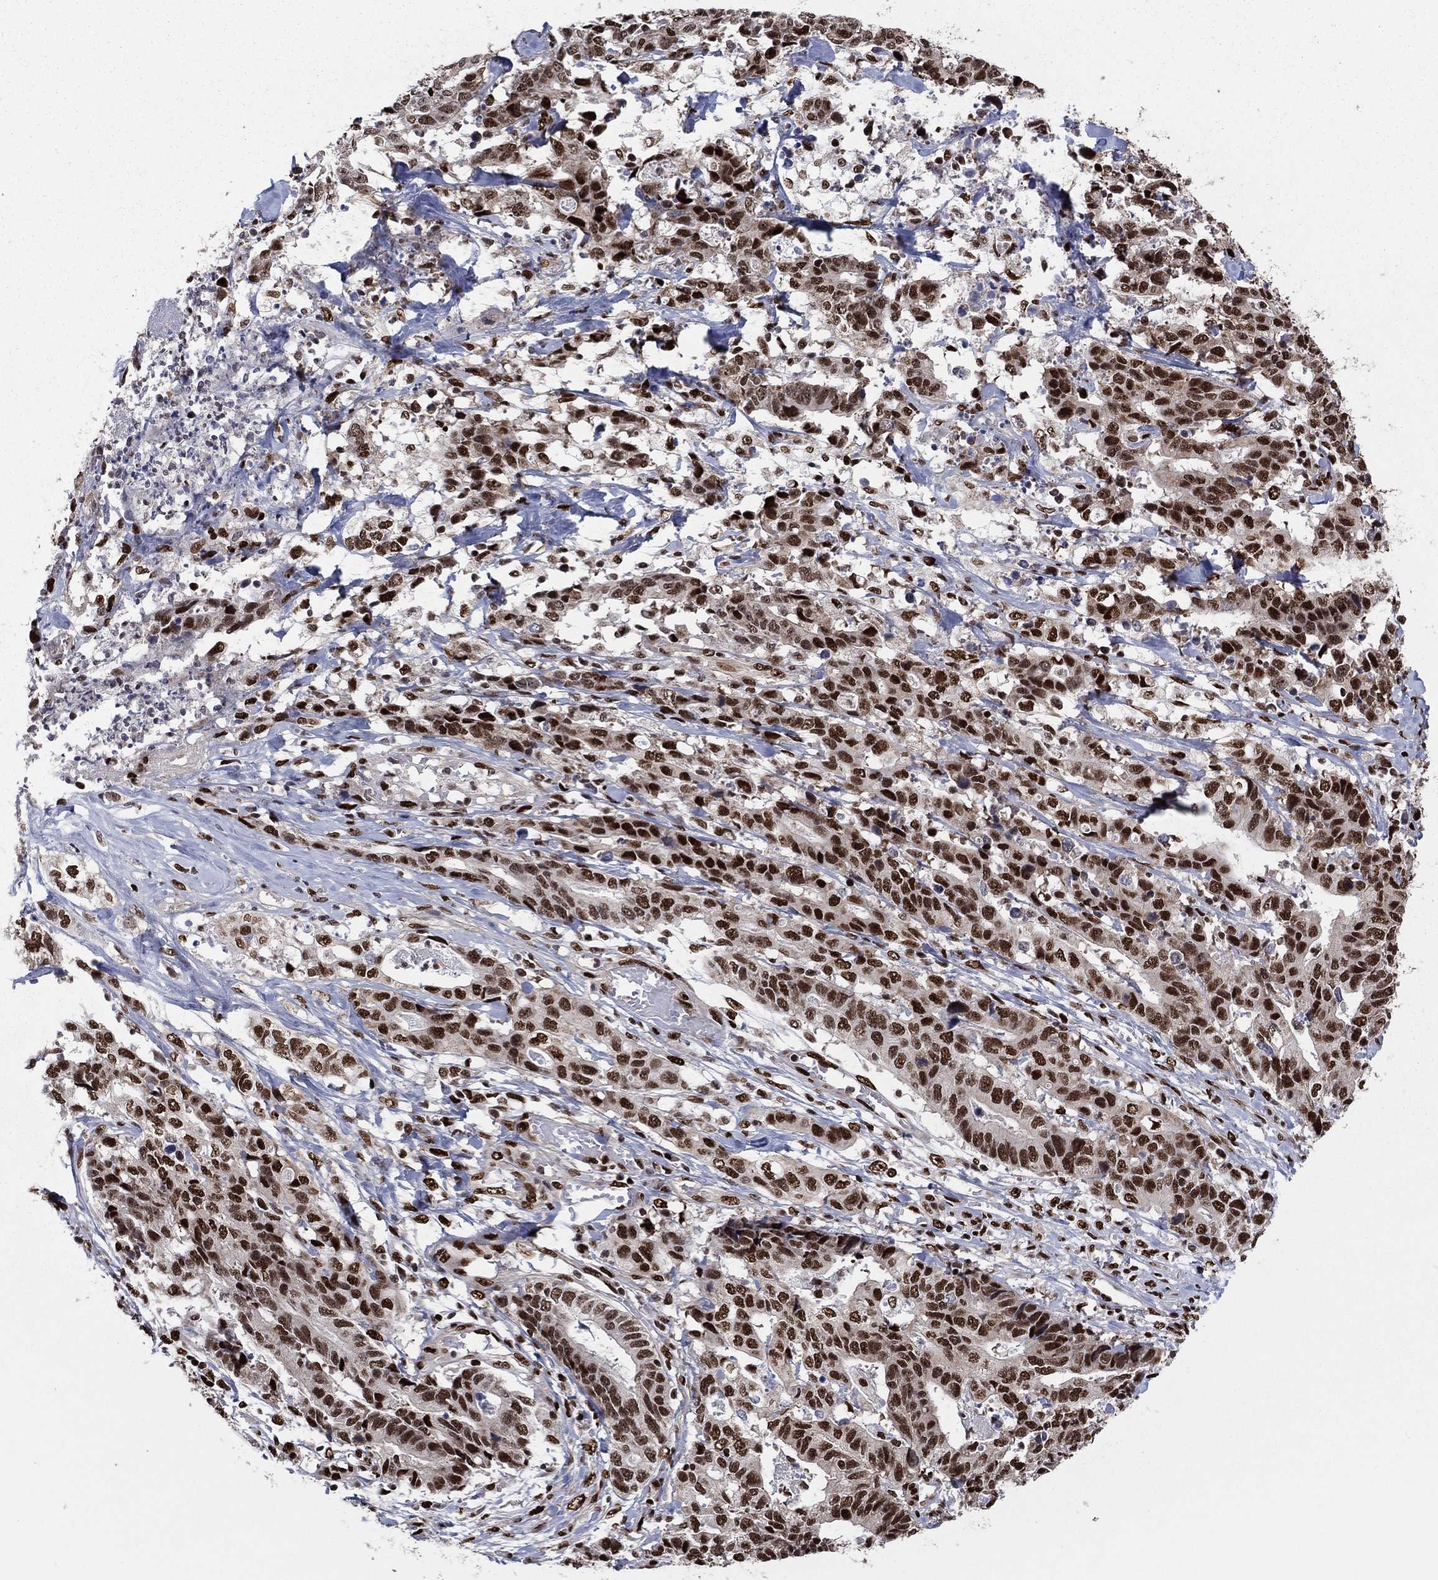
{"staining": {"intensity": "strong", "quantity": ">75%", "location": "nuclear"}, "tissue": "stomach cancer", "cell_type": "Tumor cells", "image_type": "cancer", "snomed": [{"axis": "morphology", "description": "Adenocarcinoma, NOS"}, {"axis": "topography", "description": "Stomach, upper"}], "caption": "Immunohistochemistry histopathology image of neoplastic tissue: stomach cancer (adenocarcinoma) stained using immunohistochemistry displays high levels of strong protein expression localized specifically in the nuclear of tumor cells, appearing as a nuclear brown color.", "gene": "TP53BP1", "patient": {"sex": "female", "age": 67}}